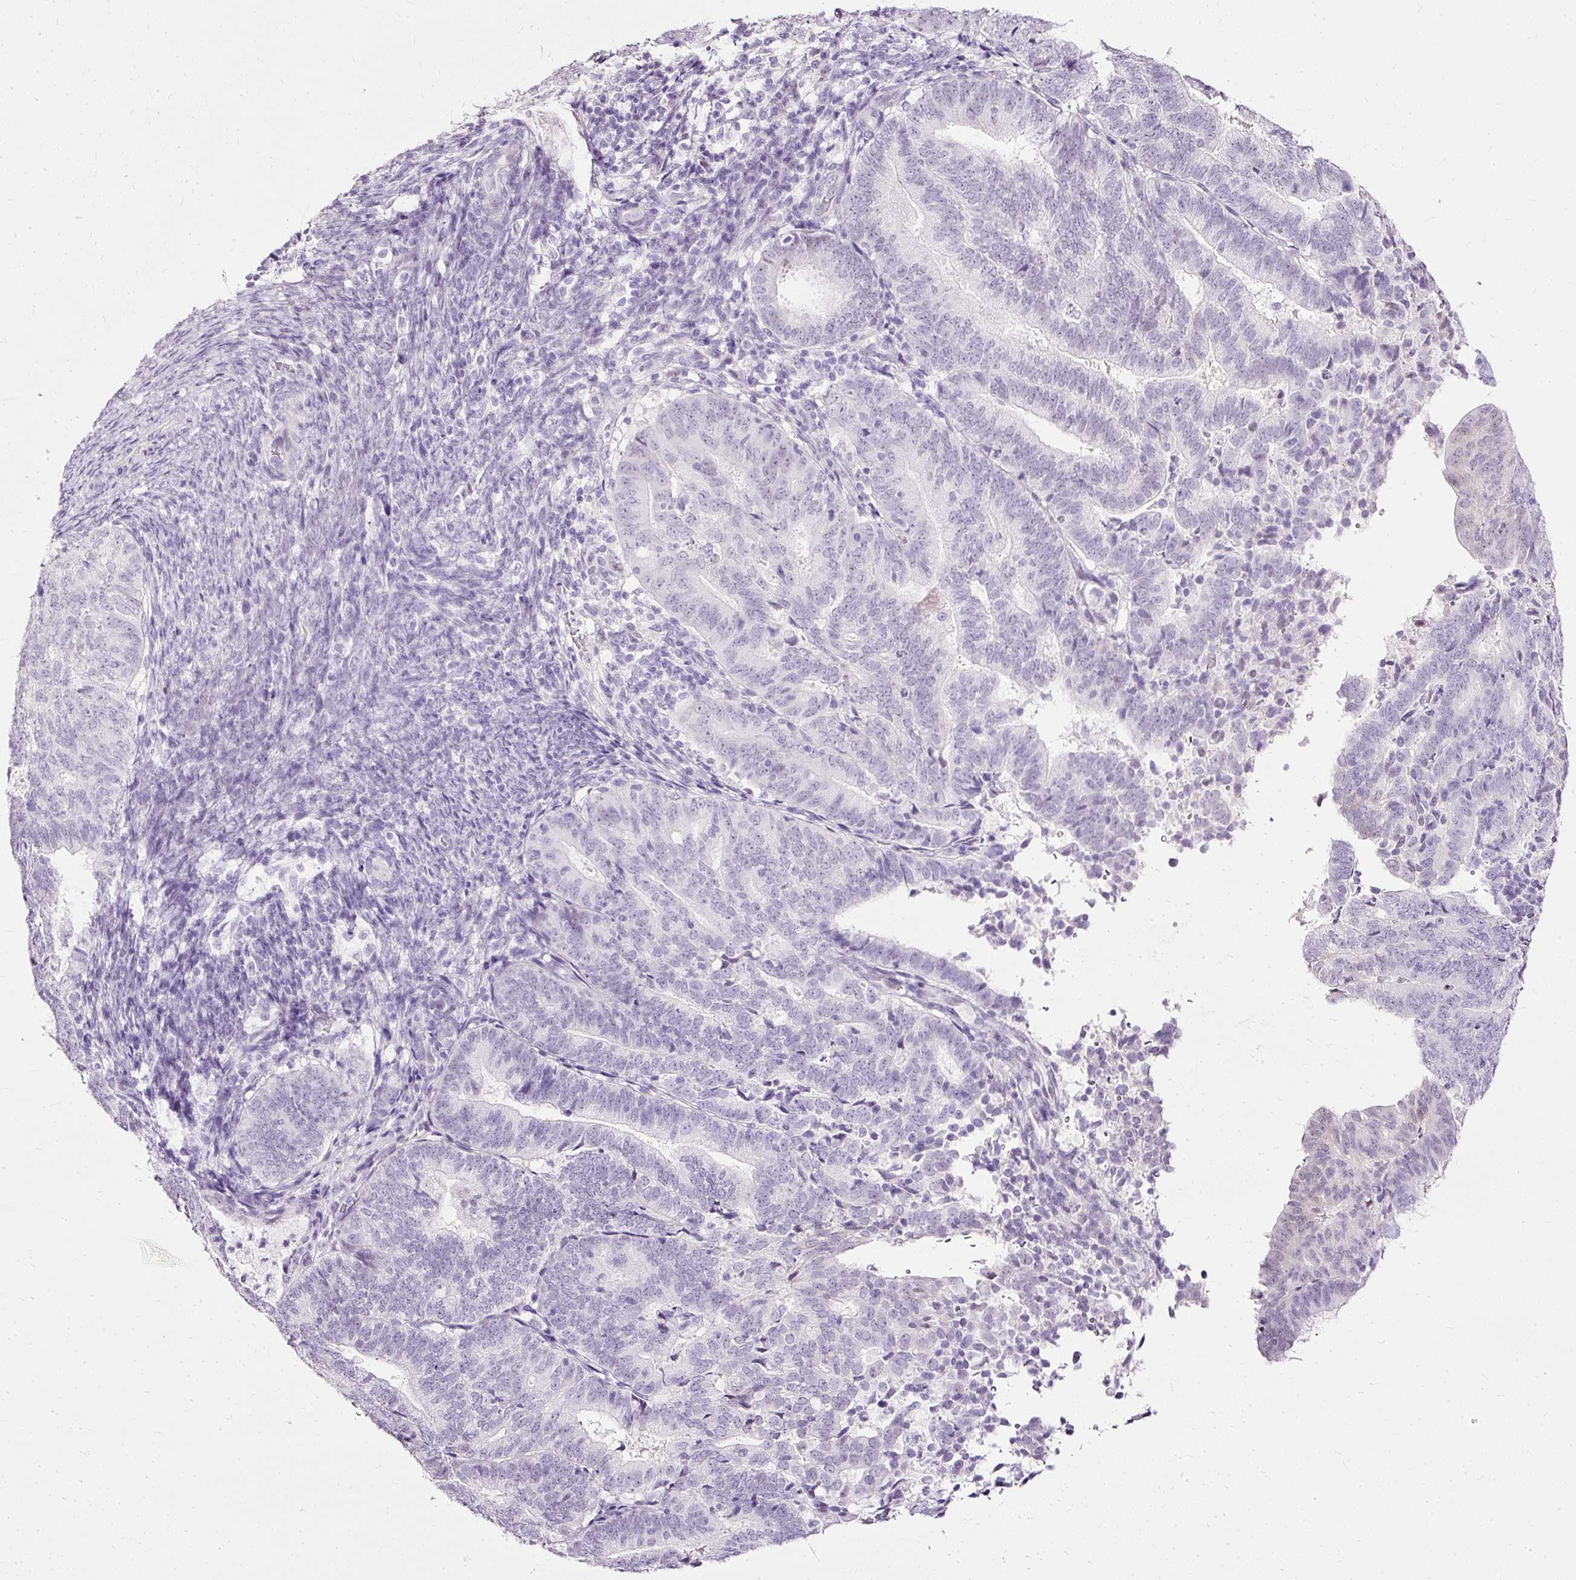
{"staining": {"intensity": "negative", "quantity": "none", "location": "none"}, "tissue": "endometrial cancer", "cell_type": "Tumor cells", "image_type": "cancer", "snomed": [{"axis": "morphology", "description": "Adenocarcinoma, NOS"}, {"axis": "topography", "description": "Endometrium"}], "caption": "The image exhibits no staining of tumor cells in adenocarcinoma (endometrial). Brightfield microscopy of IHC stained with DAB (3,3'-diaminobenzidine) (brown) and hematoxylin (blue), captured at high magnification.", "gene": "PDE6B", "patient": {"sex": "female", "age": 70}}